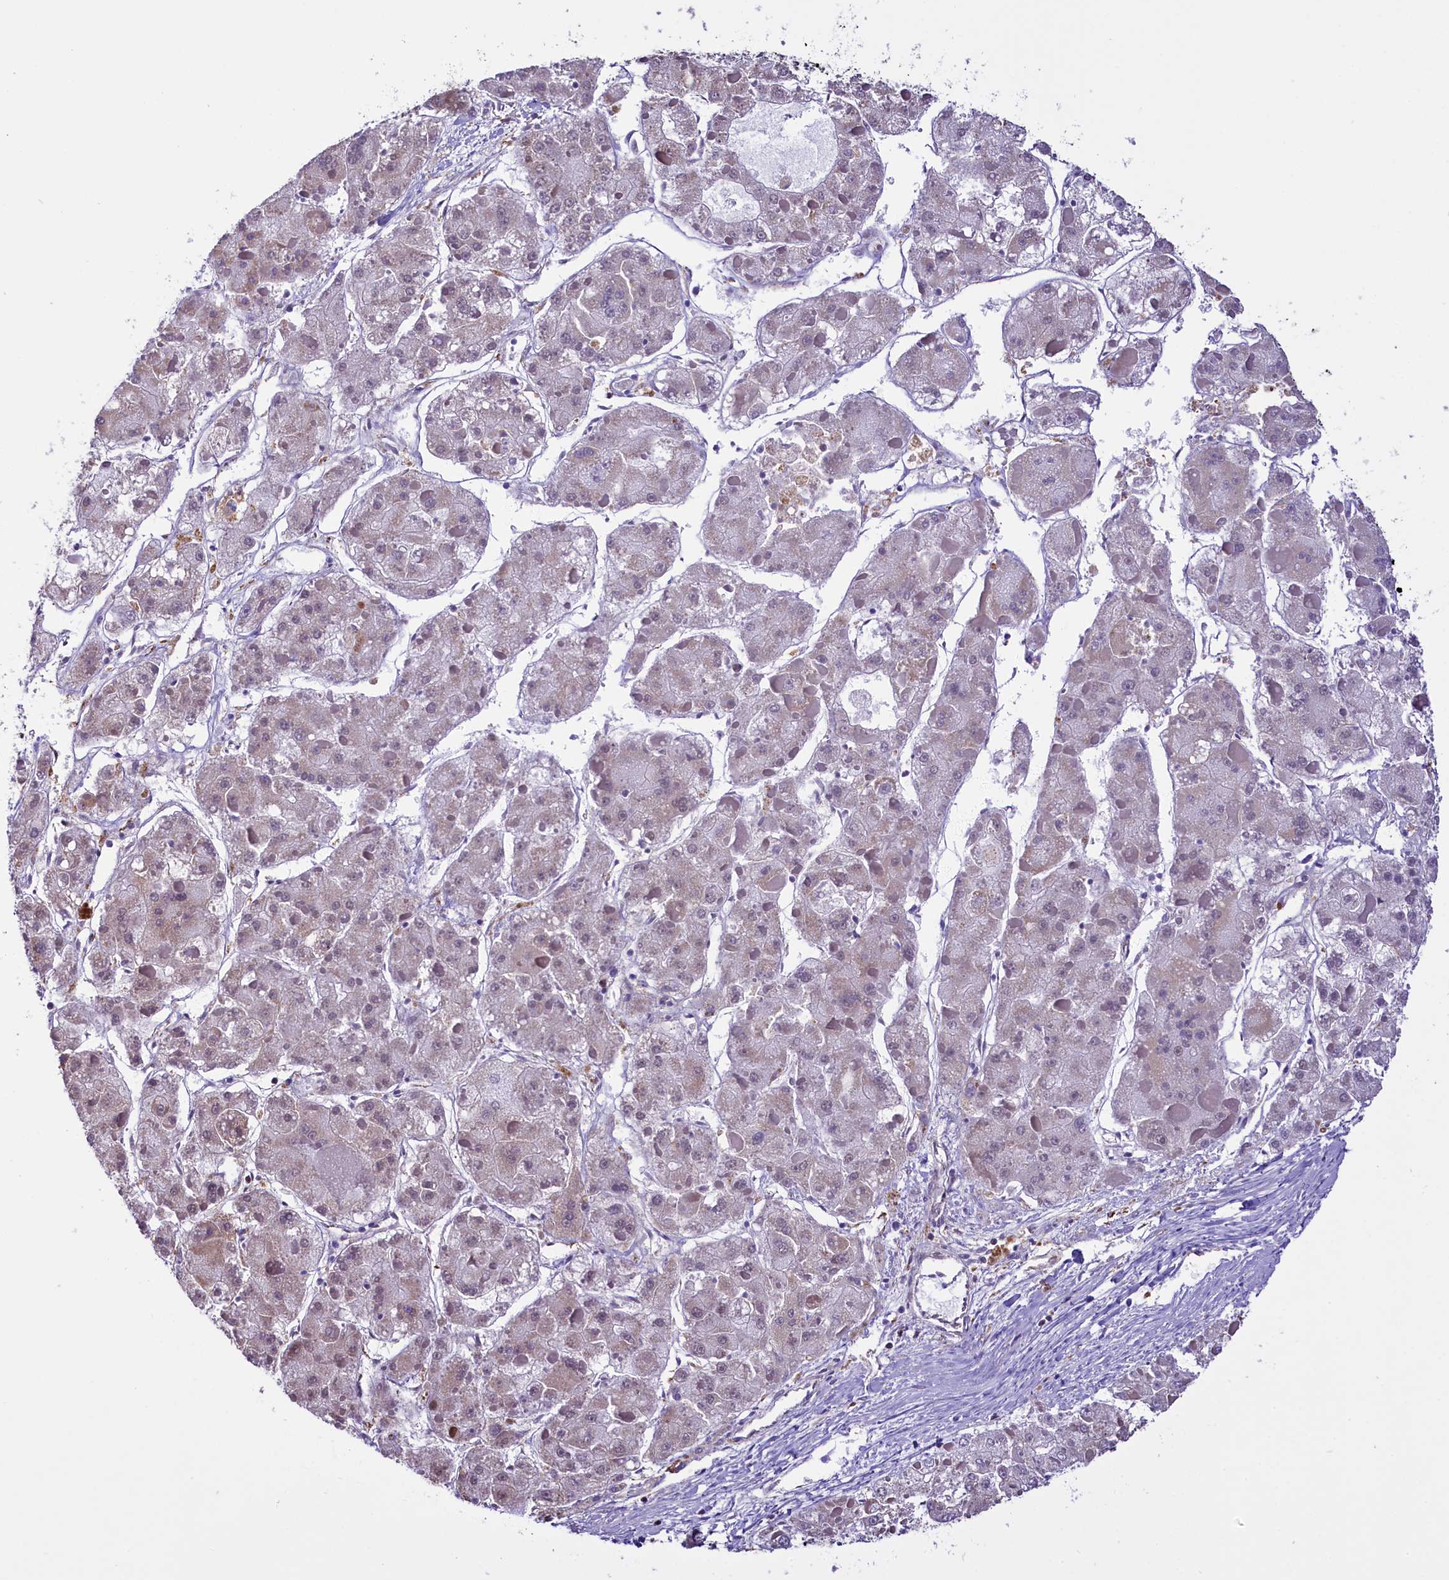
{"staining": {"intensity": "negative", "quantity": "none", "location": "none"}, "tissue": "liver cancer", "cell_type": "Tumor cells", "image_type": "cancer", "snomed": [{"axis": "morphology", "description": "Carcinoma, Hepatocellular, NOS"}, {"axis": "topography", "description": "Liver"}], "caption": "Photomicrograph shows no significant protein positivity in tumor cells of hepatocellular carcinoma (liver). The staining was performed using DAB (3,3'-diaminobenzidine) to visualize the protein expression in brown, while the nuclei were stained in blue with hematoxylin (Magnification: 20x).", "gene": "MRPL54", "patient": {"sex": "female", "age": 73}}